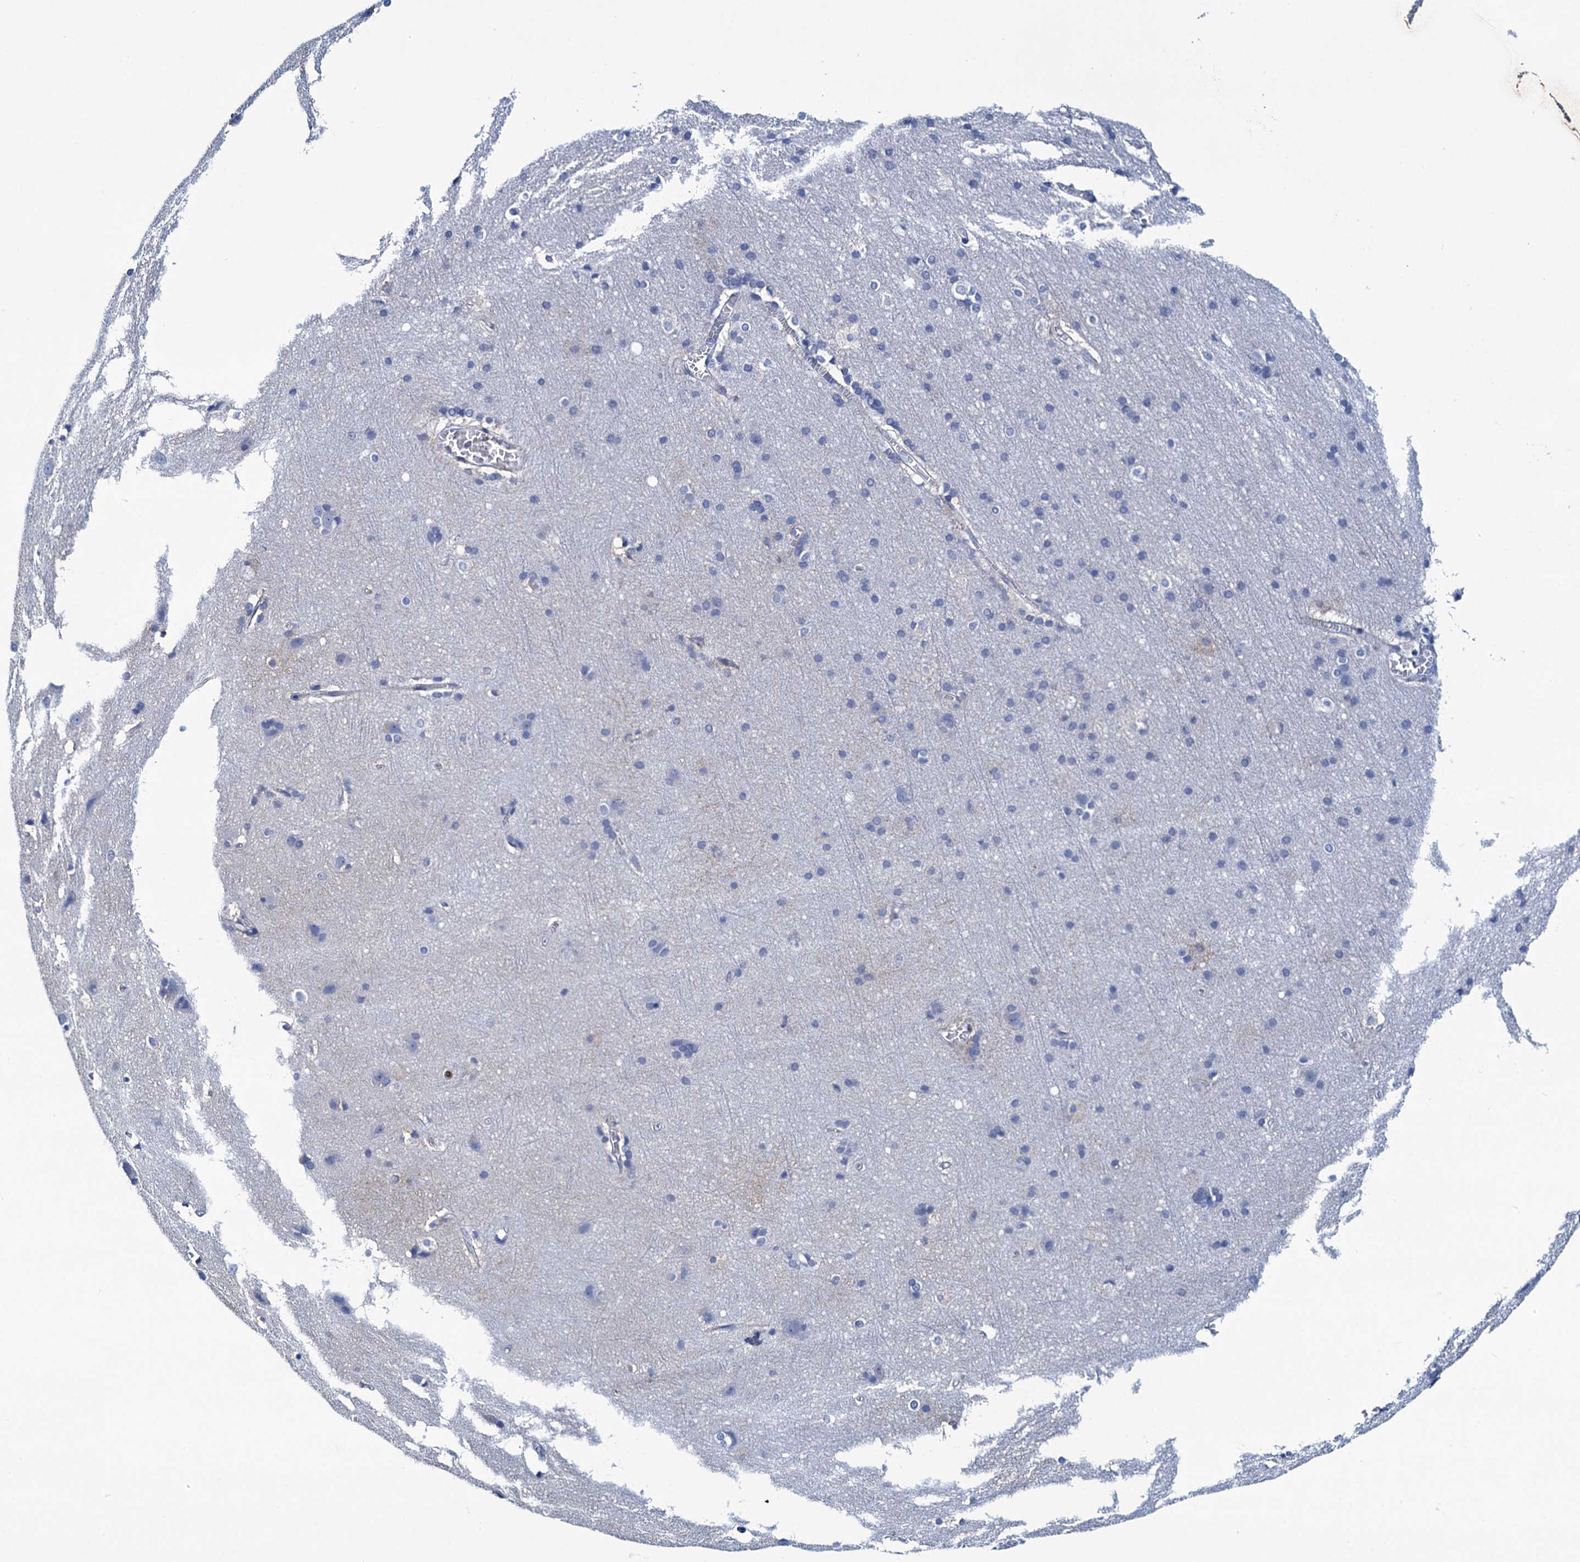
{"staining": {"intensity": "negative", "quantity": "none", "location": "none"}, "tissue": "cerebral cortex", "cell_type": "Endothelial cells", "image_type": "normal", "snomed": [{"axis": "morphology", "description": "Normal tissue, NOS"}, {"axis": "topography", "description": "Cerebral cortex"}], "caption": "High magnification brightfield microscopy of normal cerebral cortex stained with DAB (brown) and counterstained with hematoxylin (blue): endothelial cells show no significant positivity. The staining is performed using DAB brown chromogen with nuclei counter-stained in using hematoxylin.", "gene": "RHCG", "patient": {"sex": "male", "age": 54}}